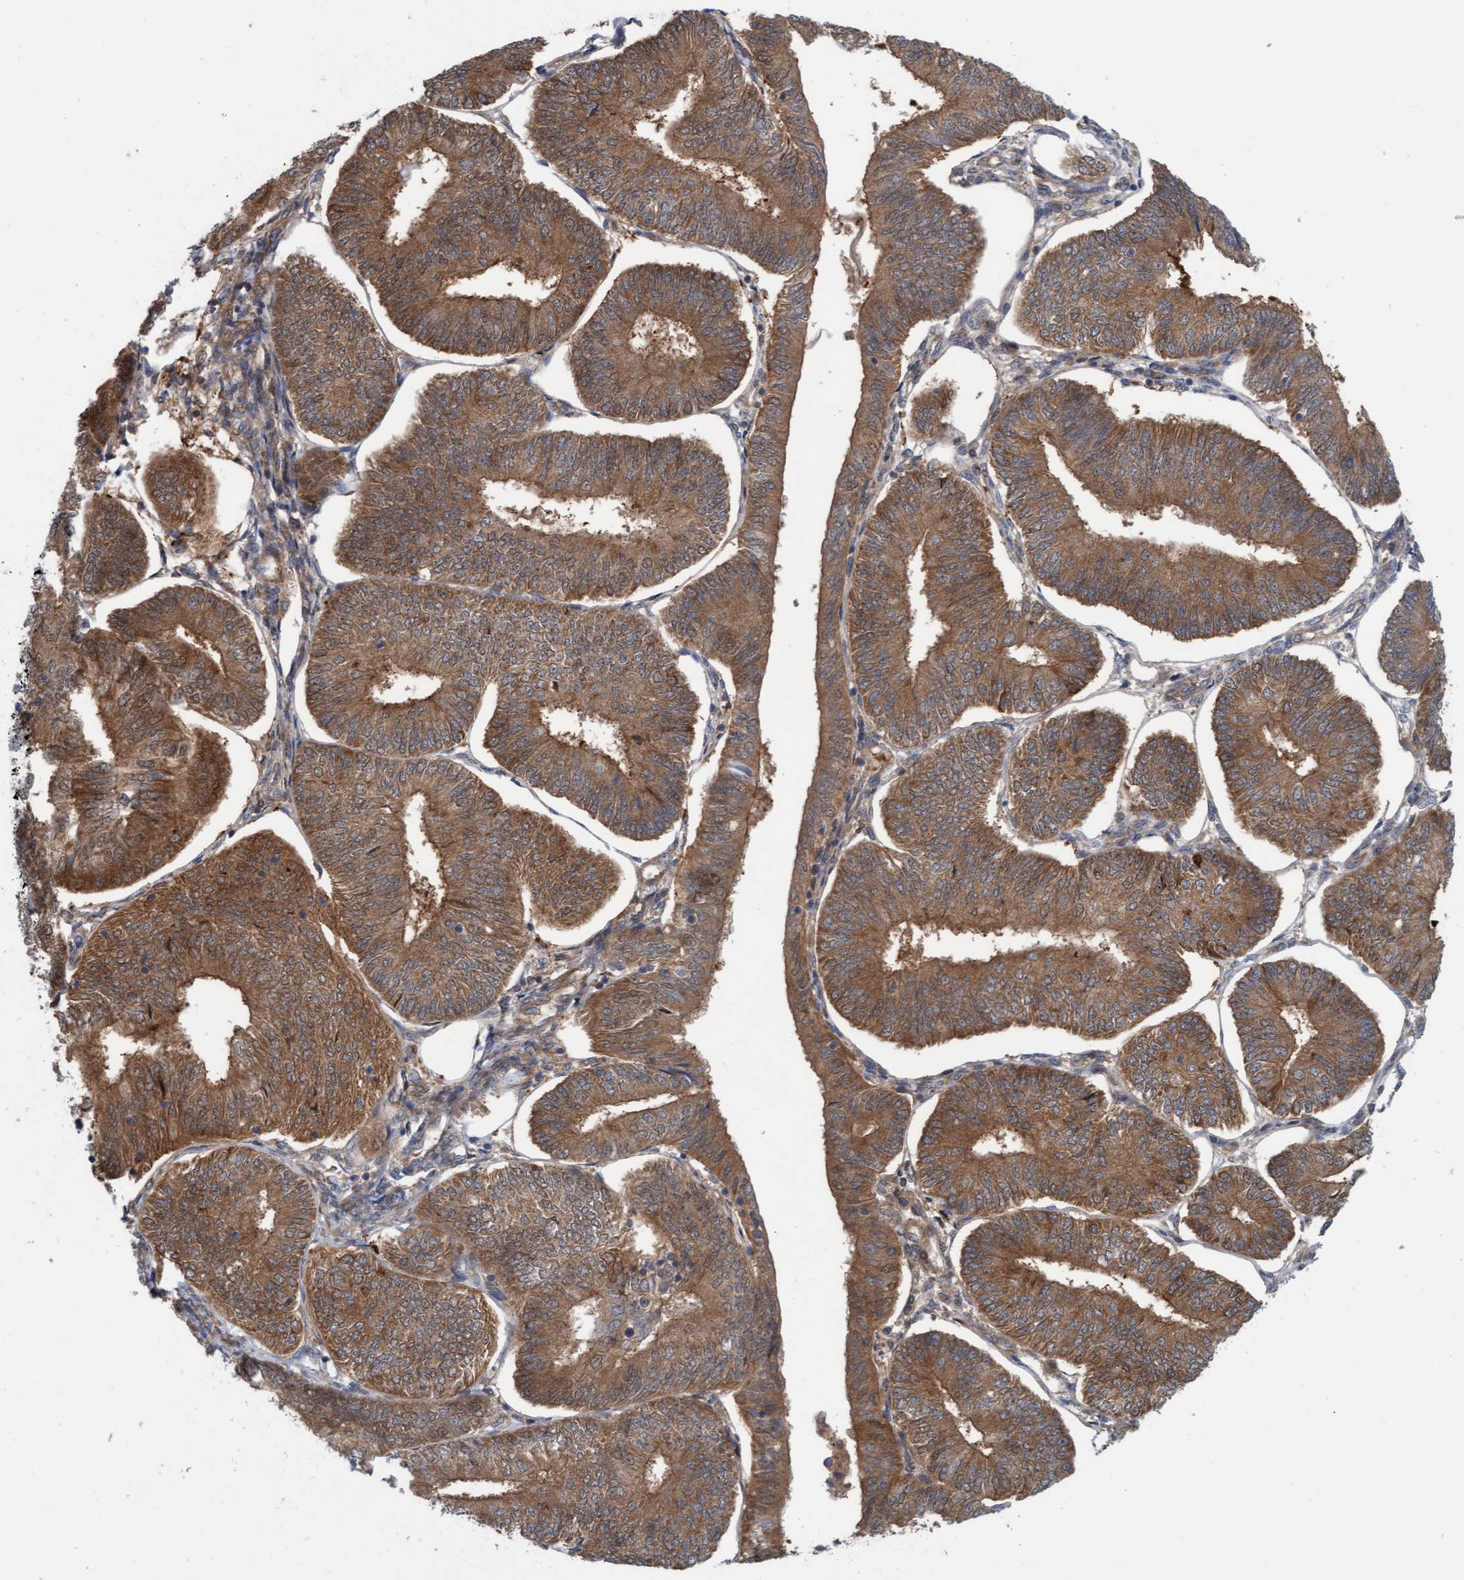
{"staining": {"intensity": "moderate", "quantity": ">75%", "location": "cytoplasmic/membranous"}, "tissue": "endometrial cancer", "cell_type": "Tumor cells", "image_type": "cancer", "snomed": [{"axis": "morphology", "description": "Adenocarcinoma, NOS"}, {"axis": "topography", "description": "Endometrium"}], "caption": "A brown stain highlights moderate cytoplasmic/membranous positivity of a protein in human endometrial cancer tumor cells.", "gene": "KLHL25", "patient": {"sex": "female", "age": 58}}